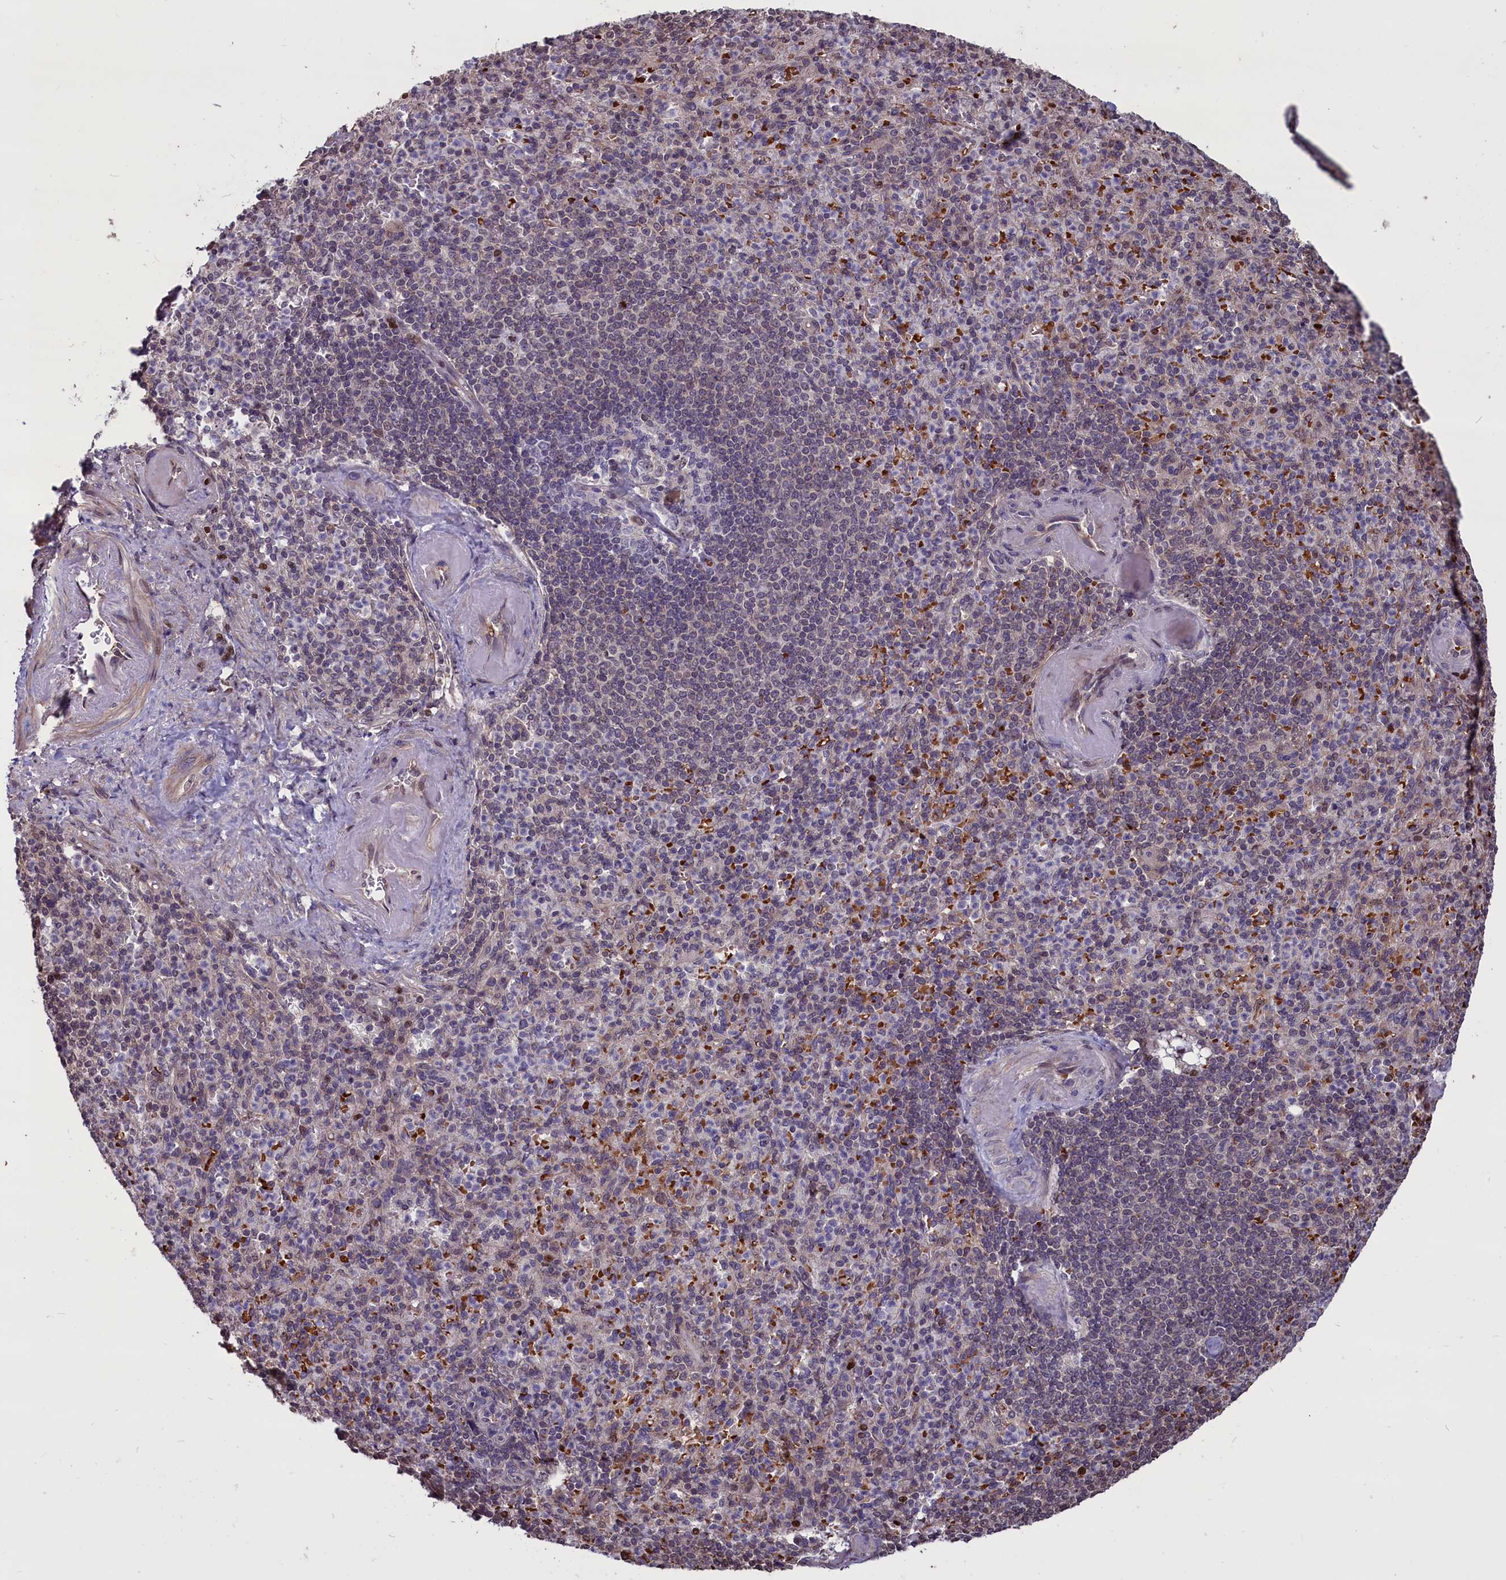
{"staining": {"intensity": "weak", "quantity": "25%-75%", "location": "nuclear"}, "tissue": "spleen", "cell_type": "Cells in red pulp", "image_type": "normal", "snomed": [{"axis": "morphology", "description": "Normal tissue, NOS"}, {"axis": "topography", "description": "Spleen"}], "caption": "Approximately 25%-75% of cells in red pulp in benign spleen demonstrate weak nuclear protein positivity as visualized by brown immunohistochemical staining.", "gene": "SHFL", "patient": {"sex": "female", "age": 74}}